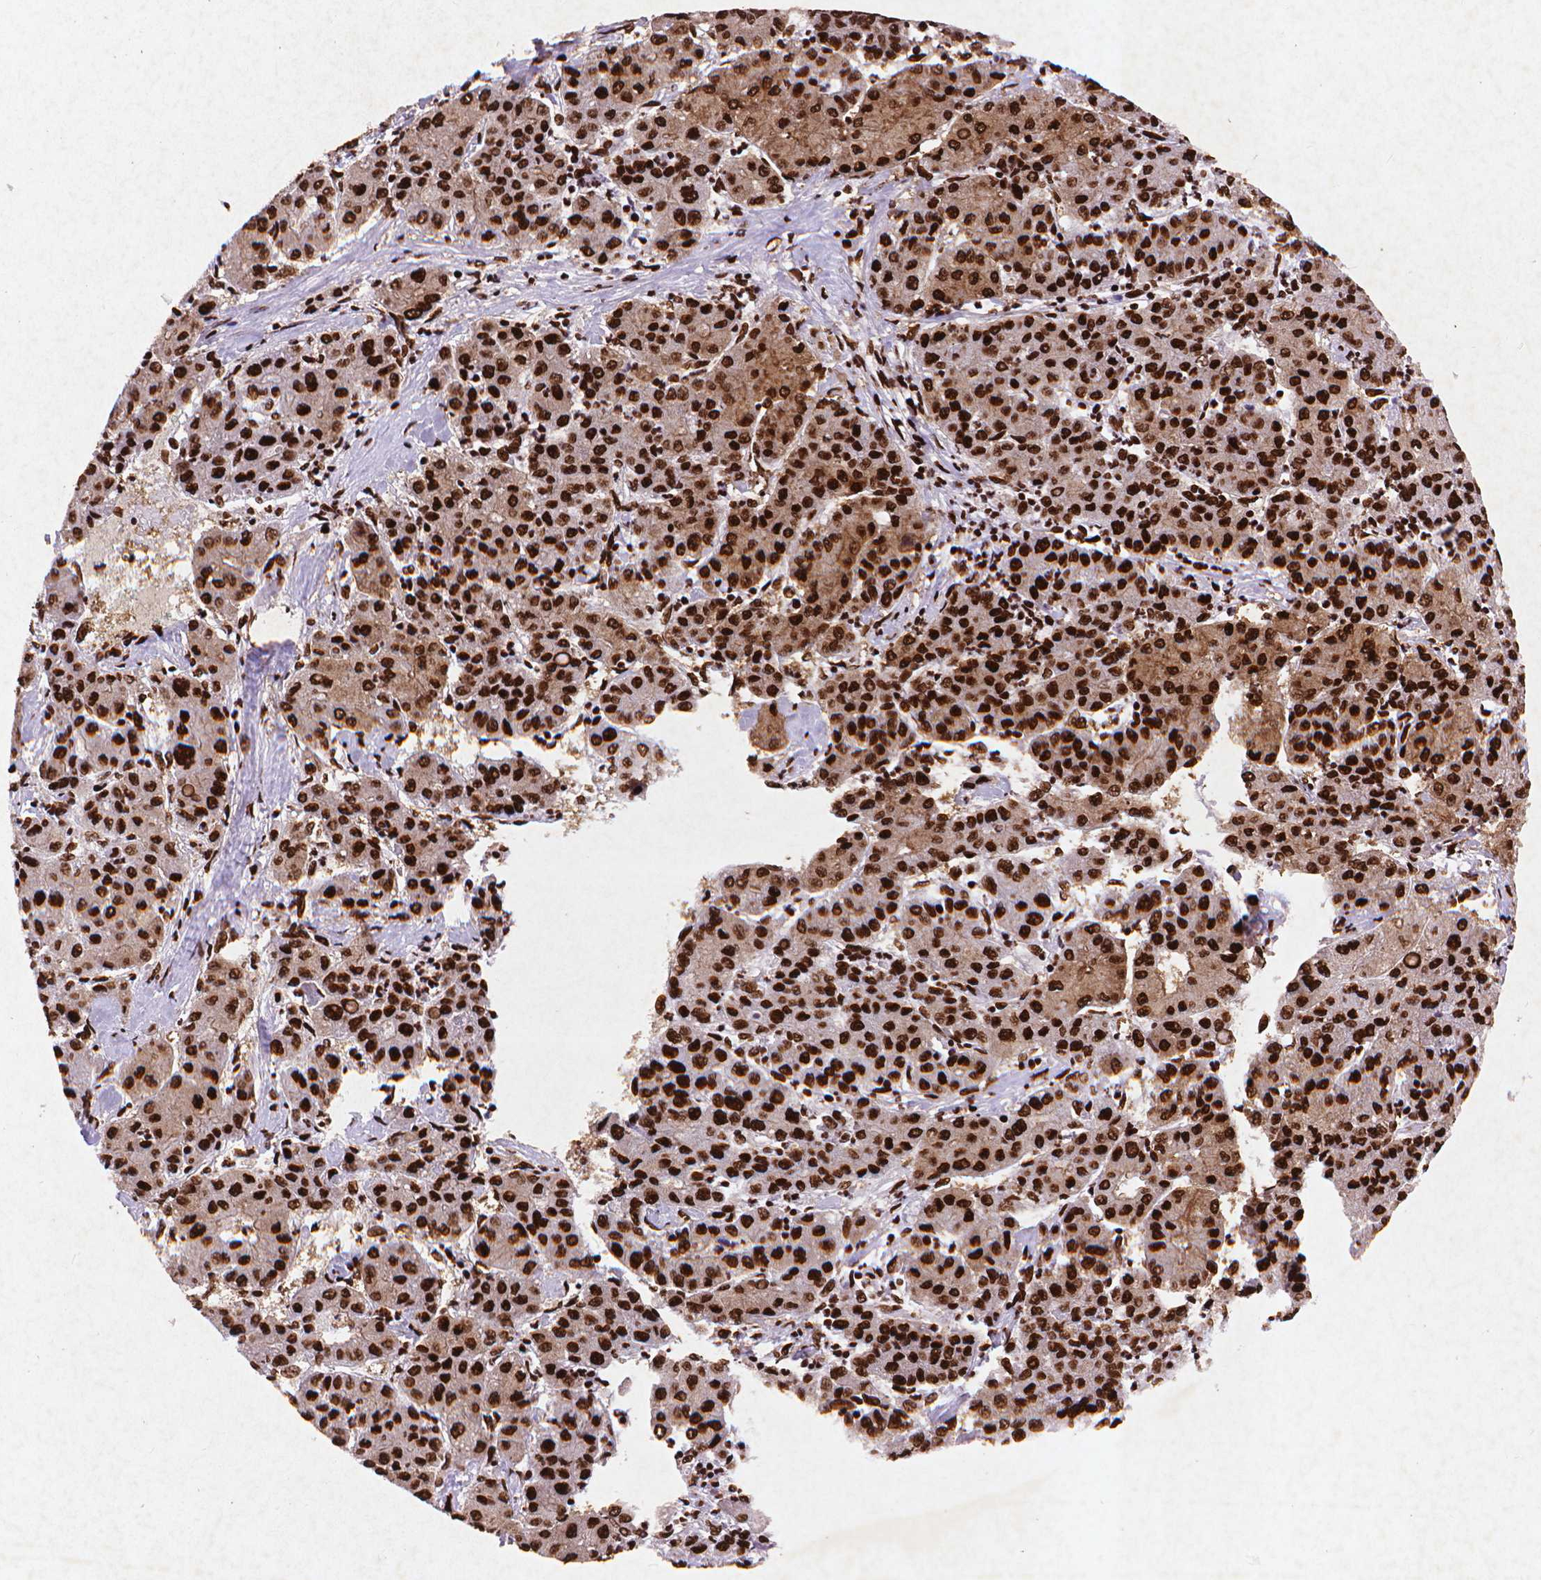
{"staining": {"intensity": "strong", "quantity": ">75%", "location": "cytoplasmic/membranous,nuclear"}, "tissue": "liver cancer", "cell_type": "Tumor cells", "image_type": "cancer", "snomed": [{"axis": "morphology", "description": "Carcinoma, Hepatocellular, NOS"}, {"axis": "topography", "description": "Liver"}], "caption": "Immunohistochemistry image of liver cancer (hepatocellular carcinoma) stained for a protein (brown), which exhibits high levels of strong cytoplasmic/membranous and nuclear expression in about >75% of tumor cells.", "gene": "CITED2", "patient": {"sex": "male", "age": 65}}